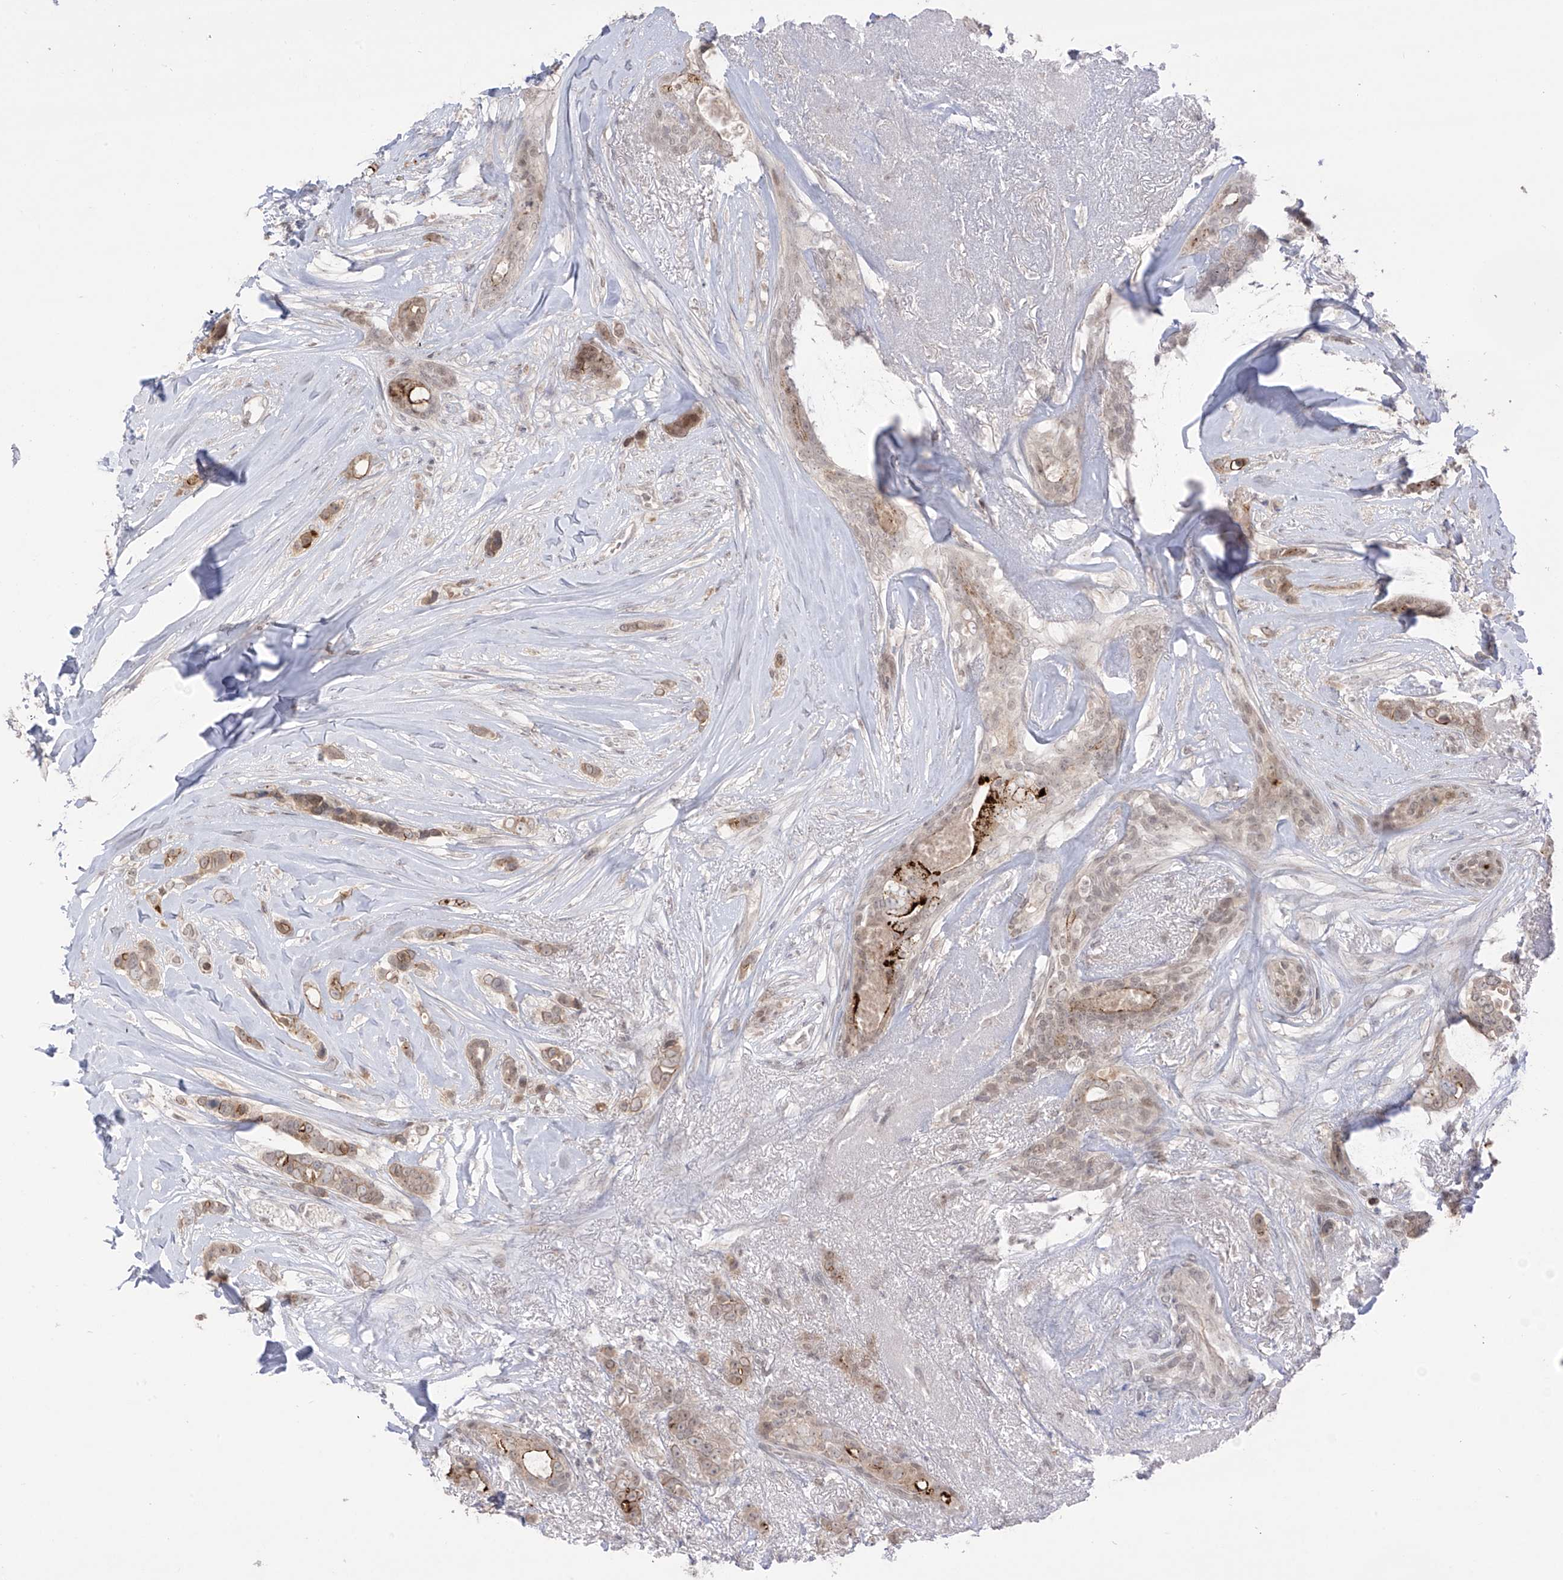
{"staining": {"intensity": "weak", "quantity": ">75%", "location": "cytoplasmic/membranous,nuclear"}, "tissue": "breast cancer", "cell_type": "Tumor cells", "image_type": "cancer", "snomed": [{"axis": "morphology", "description": "Lobular carcinoma"}, {"axis": "topography", "description": "Breast"}], "caption": "The micrograph shows staining of breast cancer, revealing weak cytoplasmic/membranous and nuclear protein positivity (brown color) within tumor cells. The protein of interest is shown in brown color, while the nuclei are stained blue.", "gene": "OGT", "patient": {"sex": "female", "age": 51}}